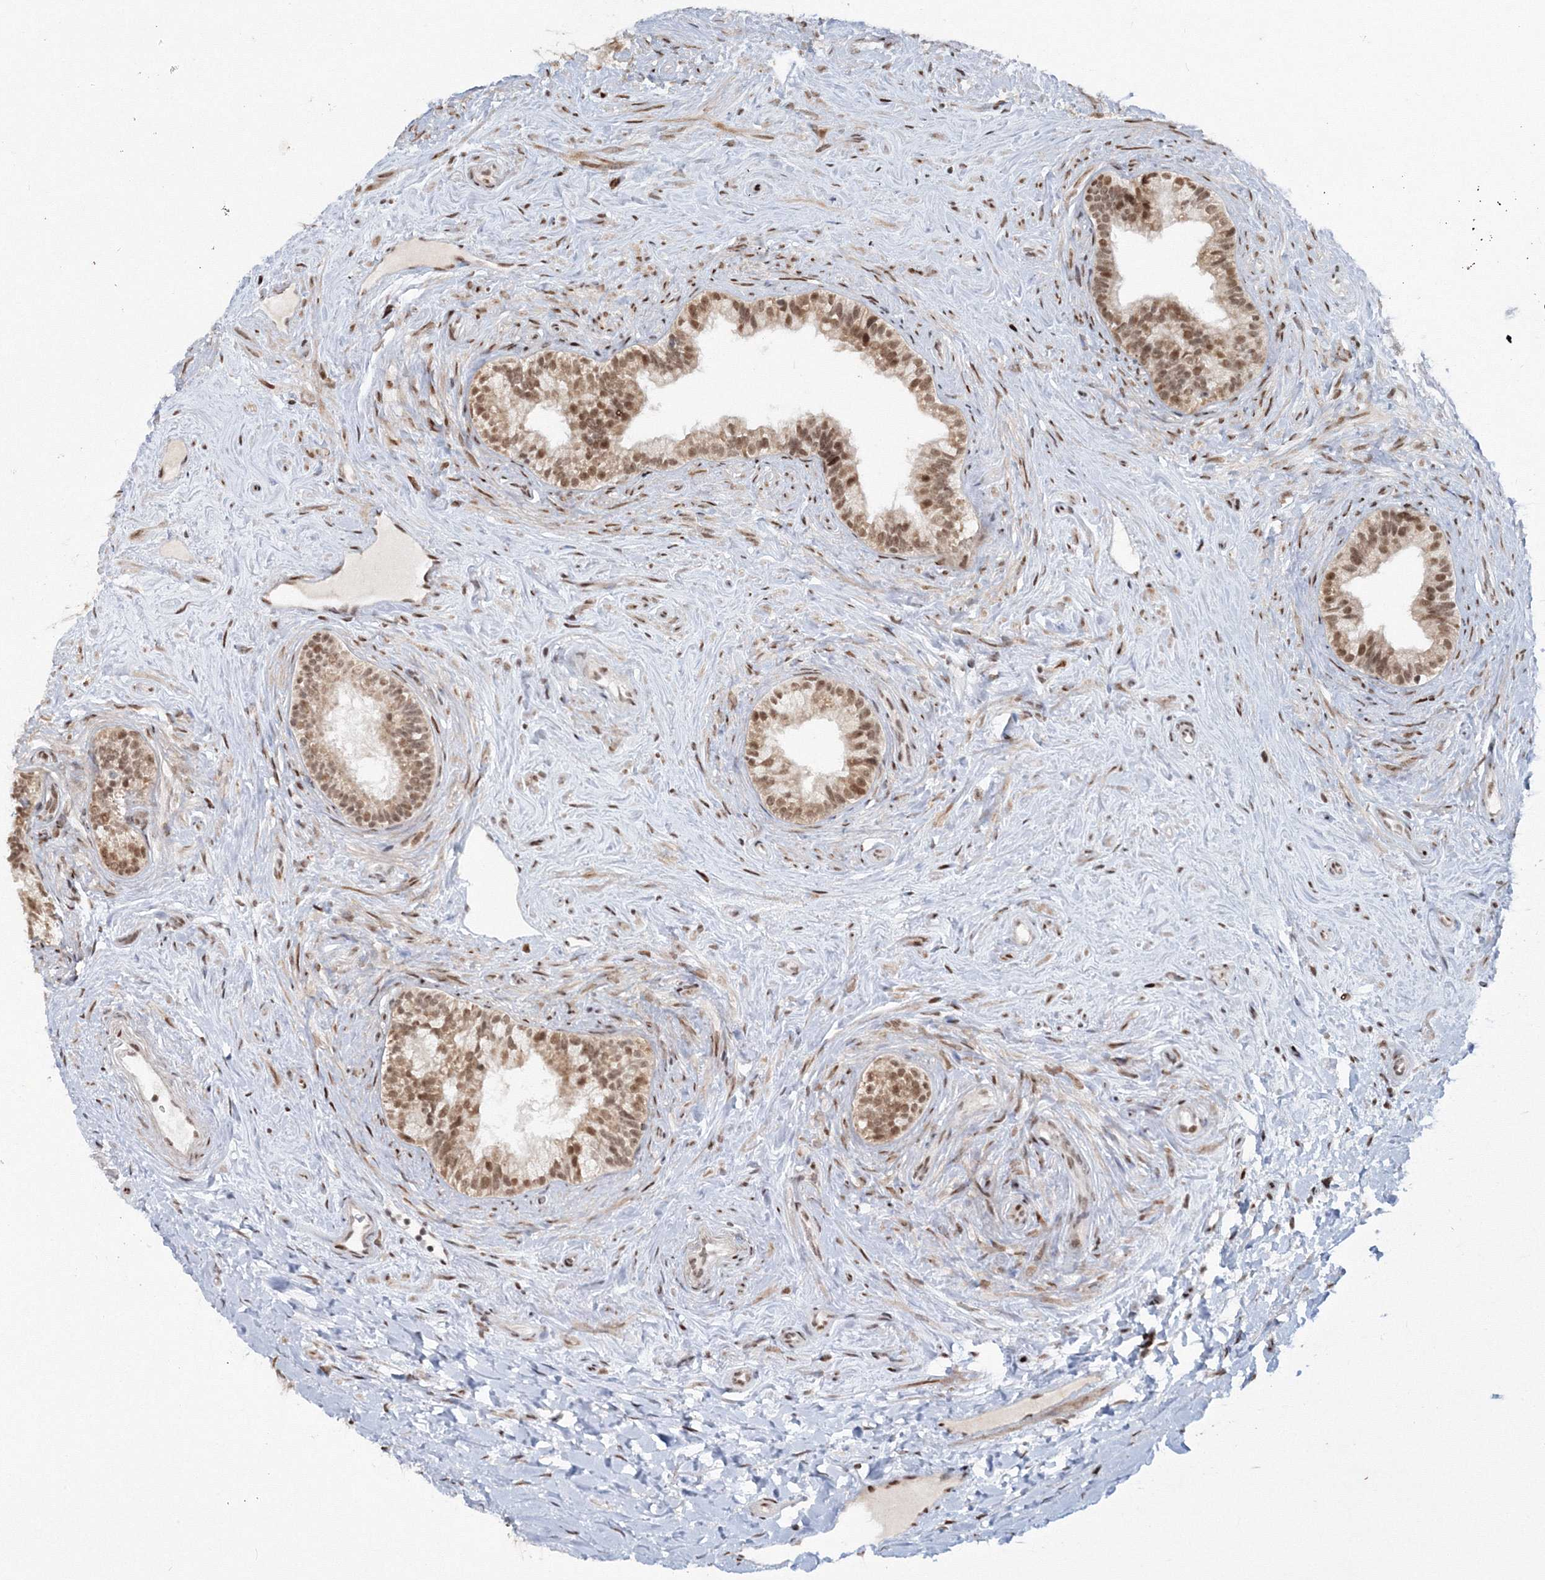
{"staining": {"intensity": "moderate", "quantity": ">75%", "location": "nuclear"}, "tissue": "epididymis", "cell_type": "Glandular cells", "image_type": "normal", "snomed": [{"axis": "morphology", "description": "Normal tissue, NOS"}, {"axis": "topography", "description": "Epididymis"}], "caption": "This micrograph exhibits unremarkable epididymis stained with IHC to label a protein in brown. The nuclear of glandular cells show moderate positivity for the protein. Nuclei are counter-stained blue.", "gene": "C3orf33", "patient": {"sex": "male", "age": 84}}